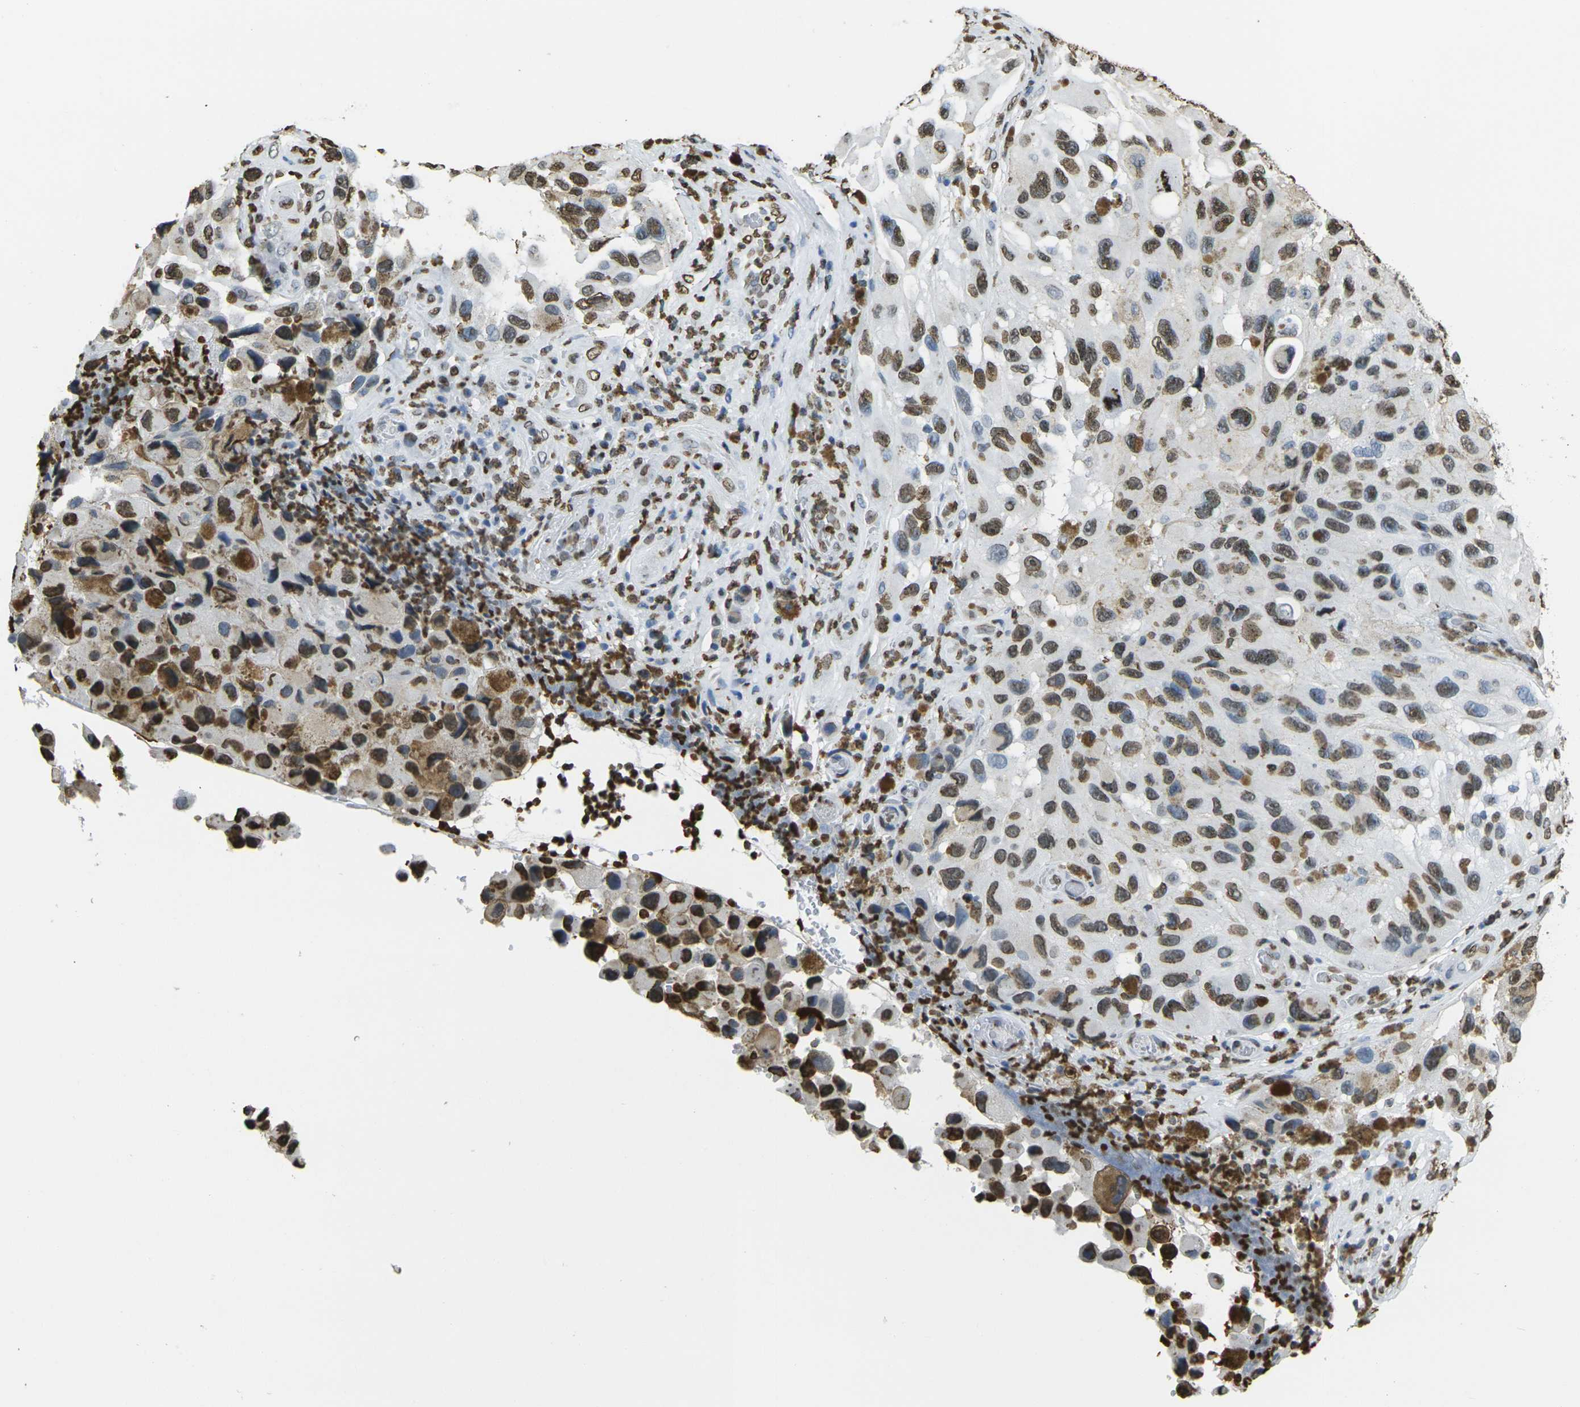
{"staining": {"intensity": "moderate", "quantity": "25%-75%", "location": "nuclear"}, "tissue": "melanoma", "cell_type": "Tumor cells", "image_type": "cancer", "snomed": [{"axis": "morphology", "description": "Malignant melanoma, NOS"}, {"axis": "topography", "description": "Skin"}], "caption": "Moderate nuclear staining is present in approximately 25%-75% of tumor cells in melanoma.", "gene": "DRAXIN", "patient": {"sex": "female", "age": 73}}